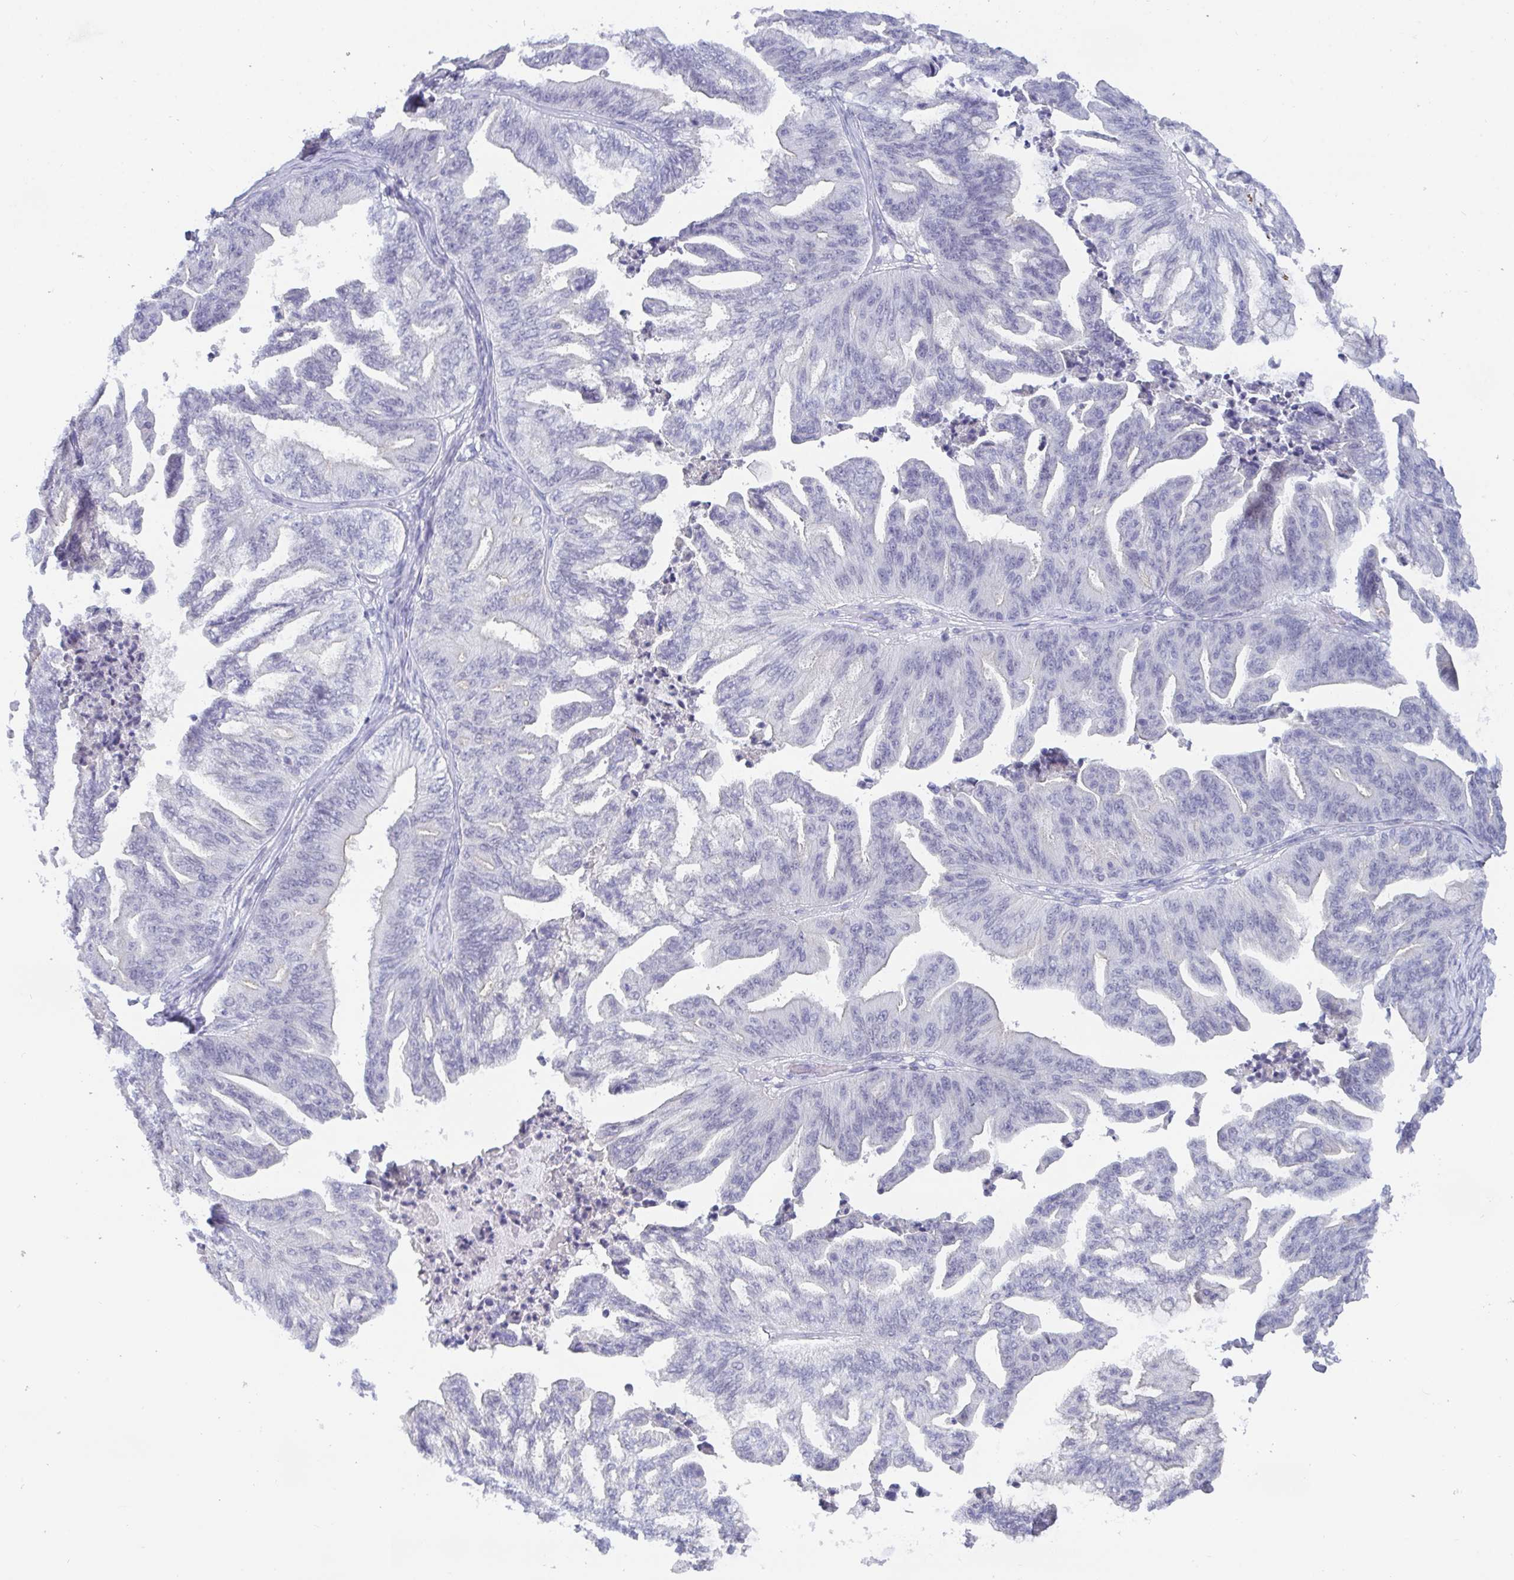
{"staining": {"intensity": "negative", "quantity": "none", "location": "none"}, "tissue": "ovarian cancer", "cell_type": "Tumor cells", "image_type": "cancer", "snomed": [{"axis": "morphology", "description": "Cystadenocarcinoma, mucinous, NOS"}, {"axis": "topography", "description": "Ovary"}], "caption": "IHC image of human ovarian mucinous cystadenocarcinoma stained for a protein (brown), which reveals no expression in tumor cells.", "gene": "BMAL2", "patient": {"sex": "female", "age": 67}}